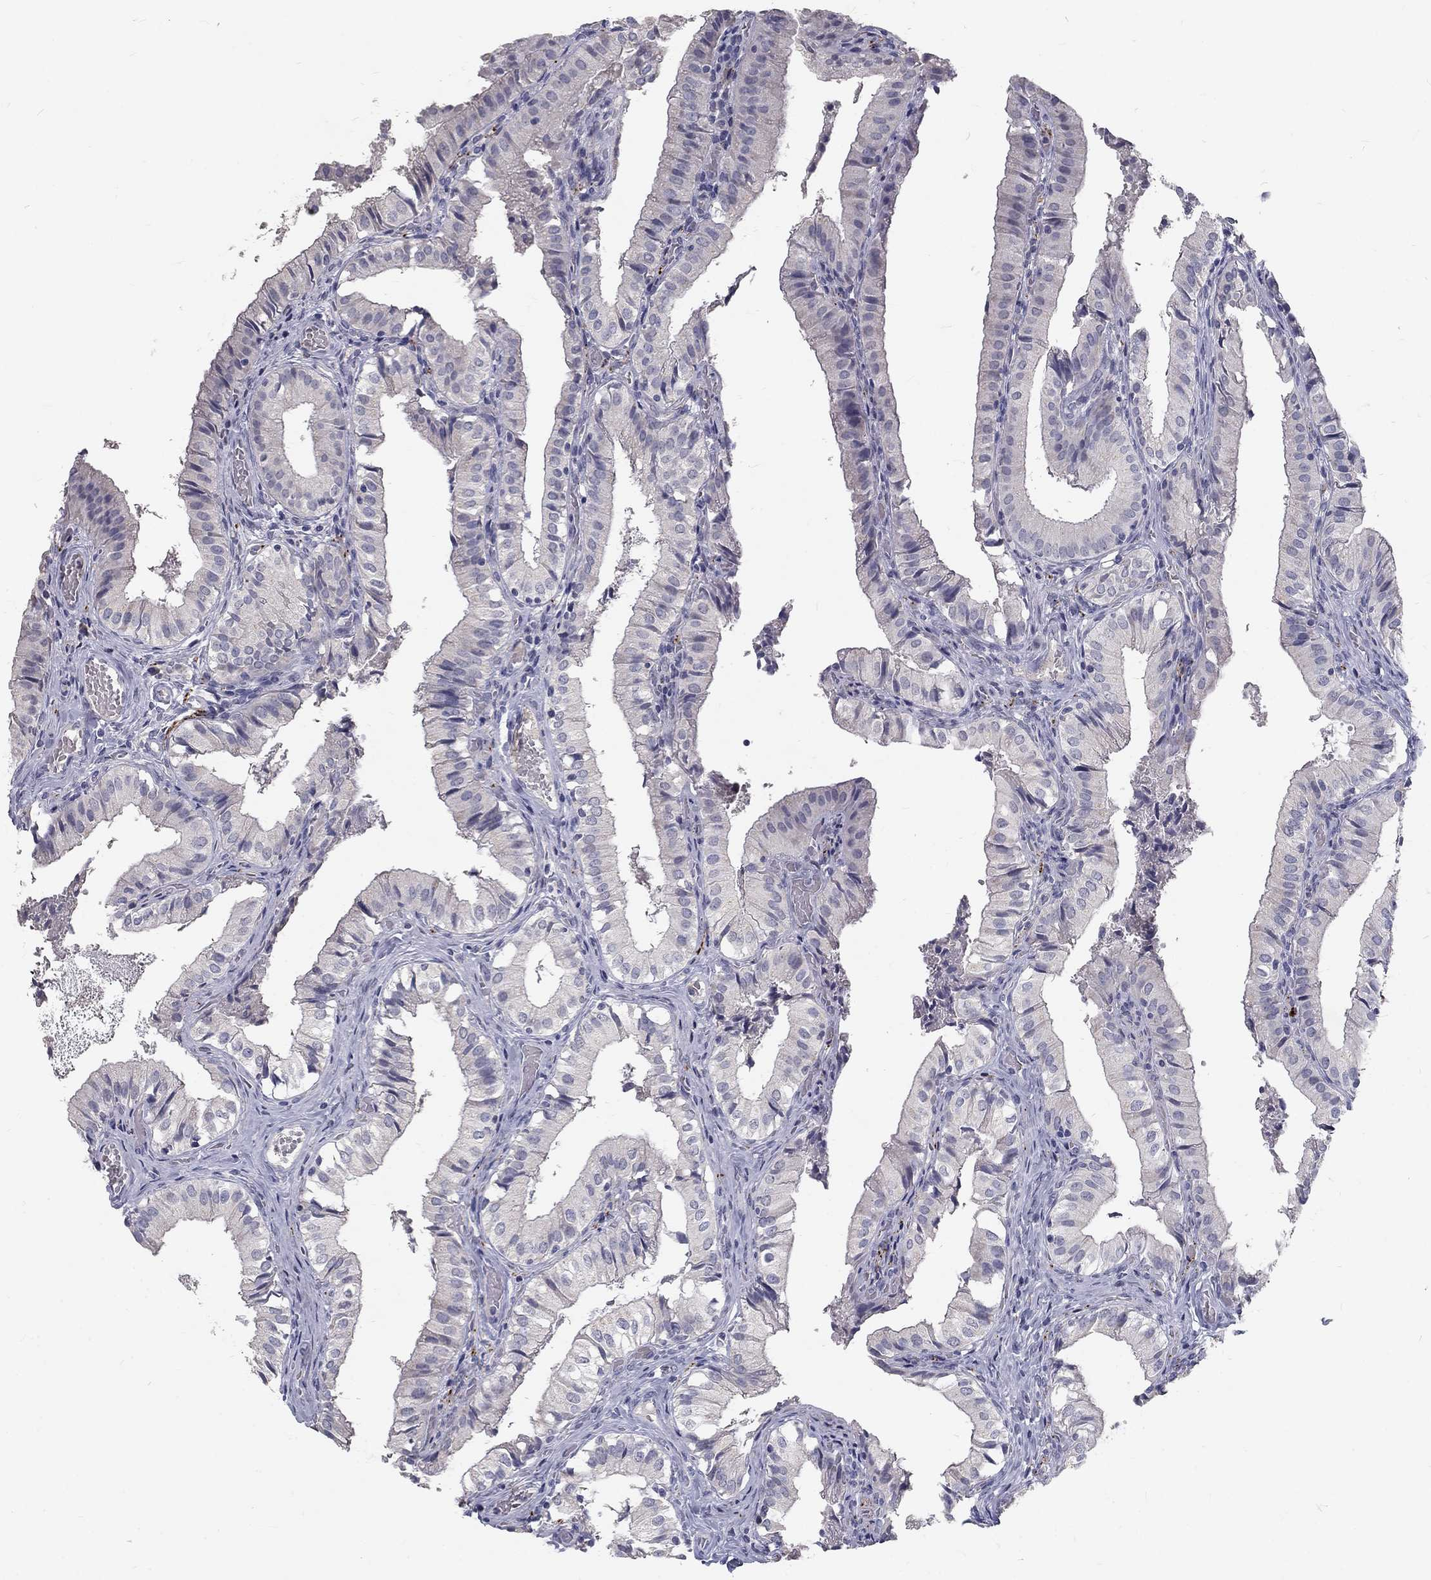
{"staining": {"intensity": "negative", "quantity": "none", "location": "none"}, "tissue": "gallbladder", "cell_type": "Glandular cells", "image_type": "normal", "snomed": [{"axis": "morphology", "description": "Normal tissue, NOS"}, {"axis": "topography", "description": "Gallbladder"}], "caption": "IHC of normal gallbladder reveals no positivity in glandular cells.", "gene": "NOS1", "patient": {"sex": "female", "age": 47}}